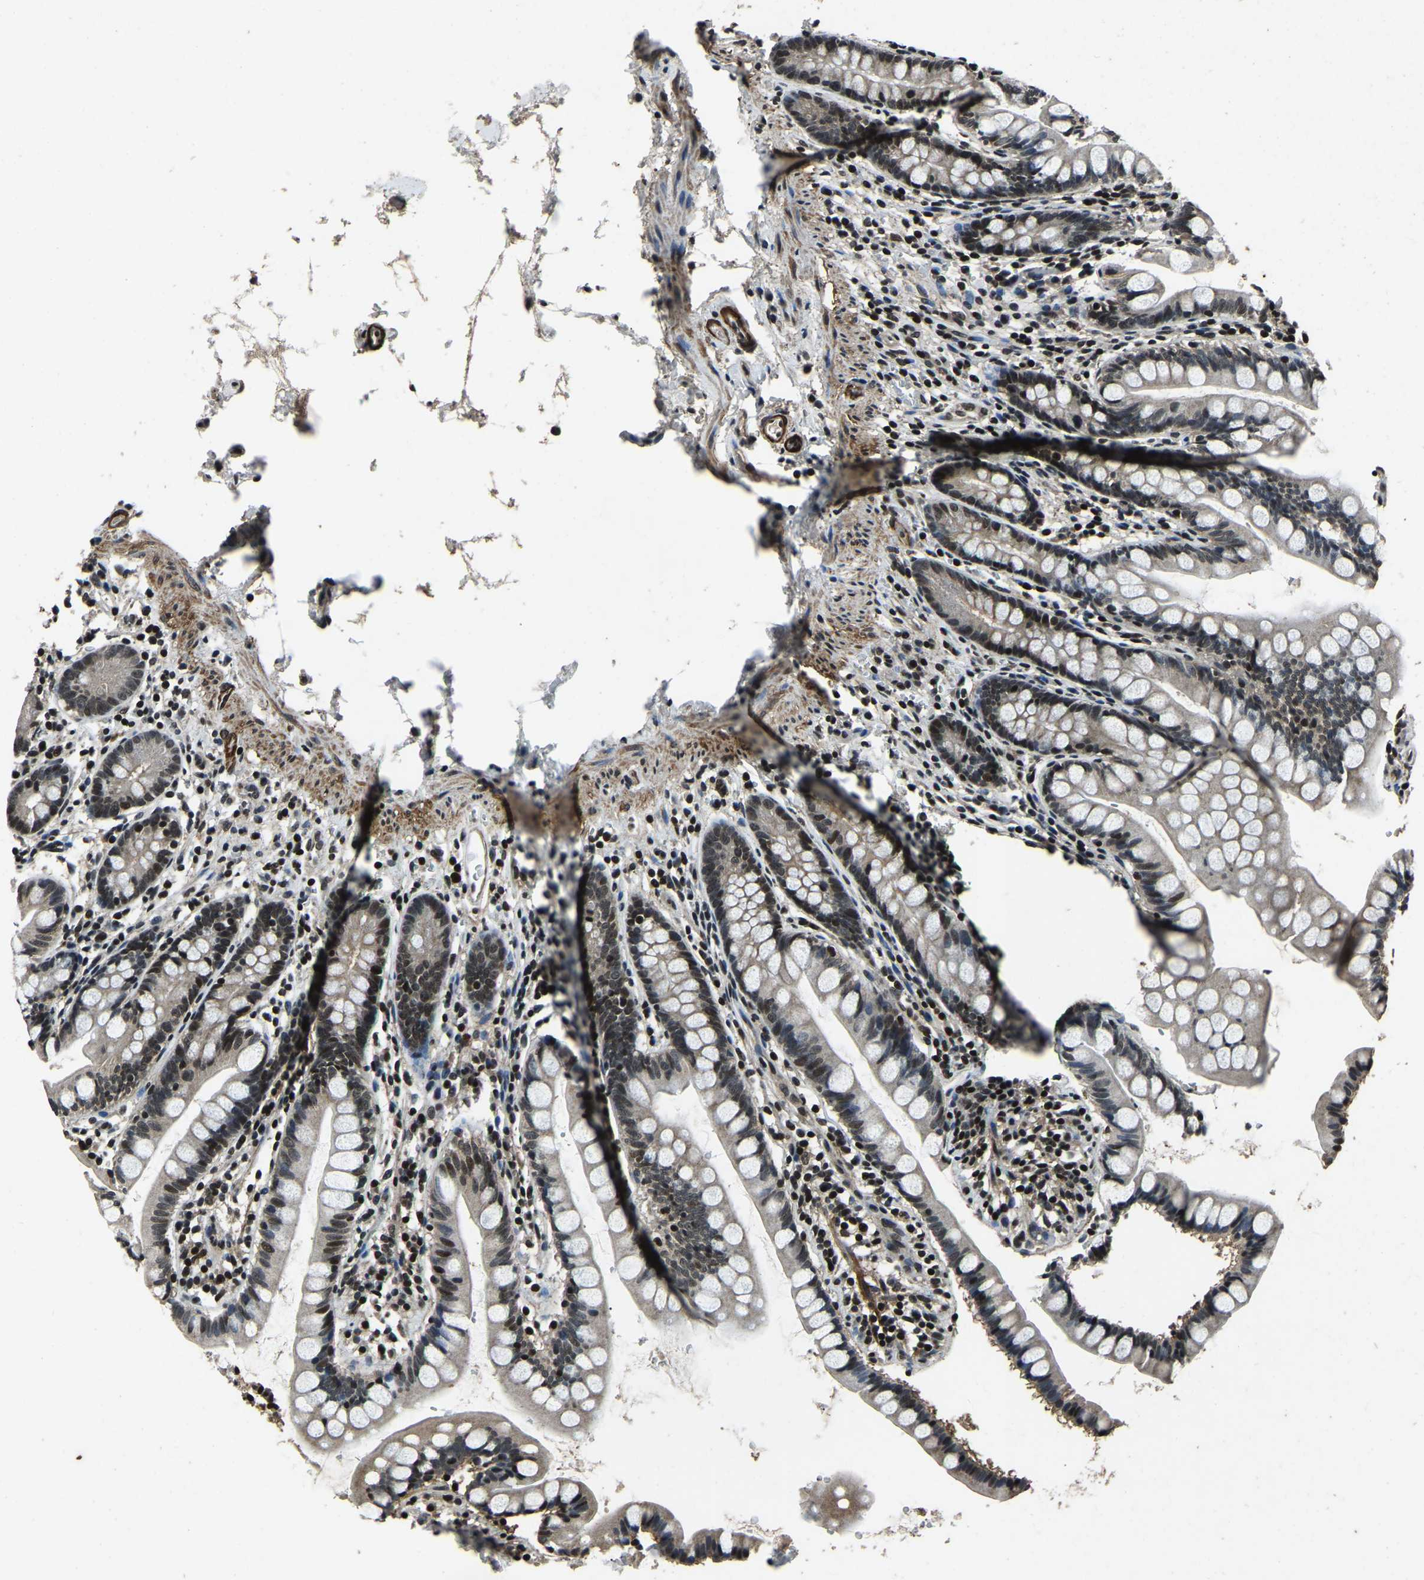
{"staining": {"intensity": "moderate", "quantity": "<25%", "location": "nuclear"}, "tissue": "small intestine", "cell_type": "Glandular cells", "image_type": "normal", "snomed": [{"axis": "morphology", "description": "Normal tissue, NOS"}, {"axis": "topography", "description": "Small intestine"}], "caption": "Immunohistochemistry (DAB (3,3'-diaminobenzidine)) staining of benign human small intestine reveals moderate nuclear protein expression in approximately <25% of glandular cells. (DAB (3,3'-diaminobenzidine) IHC, brown staining for protein, blue staining for nuclei).", "gene": "ANKIB1", "patient": {"sex": "female", "age": 84}}